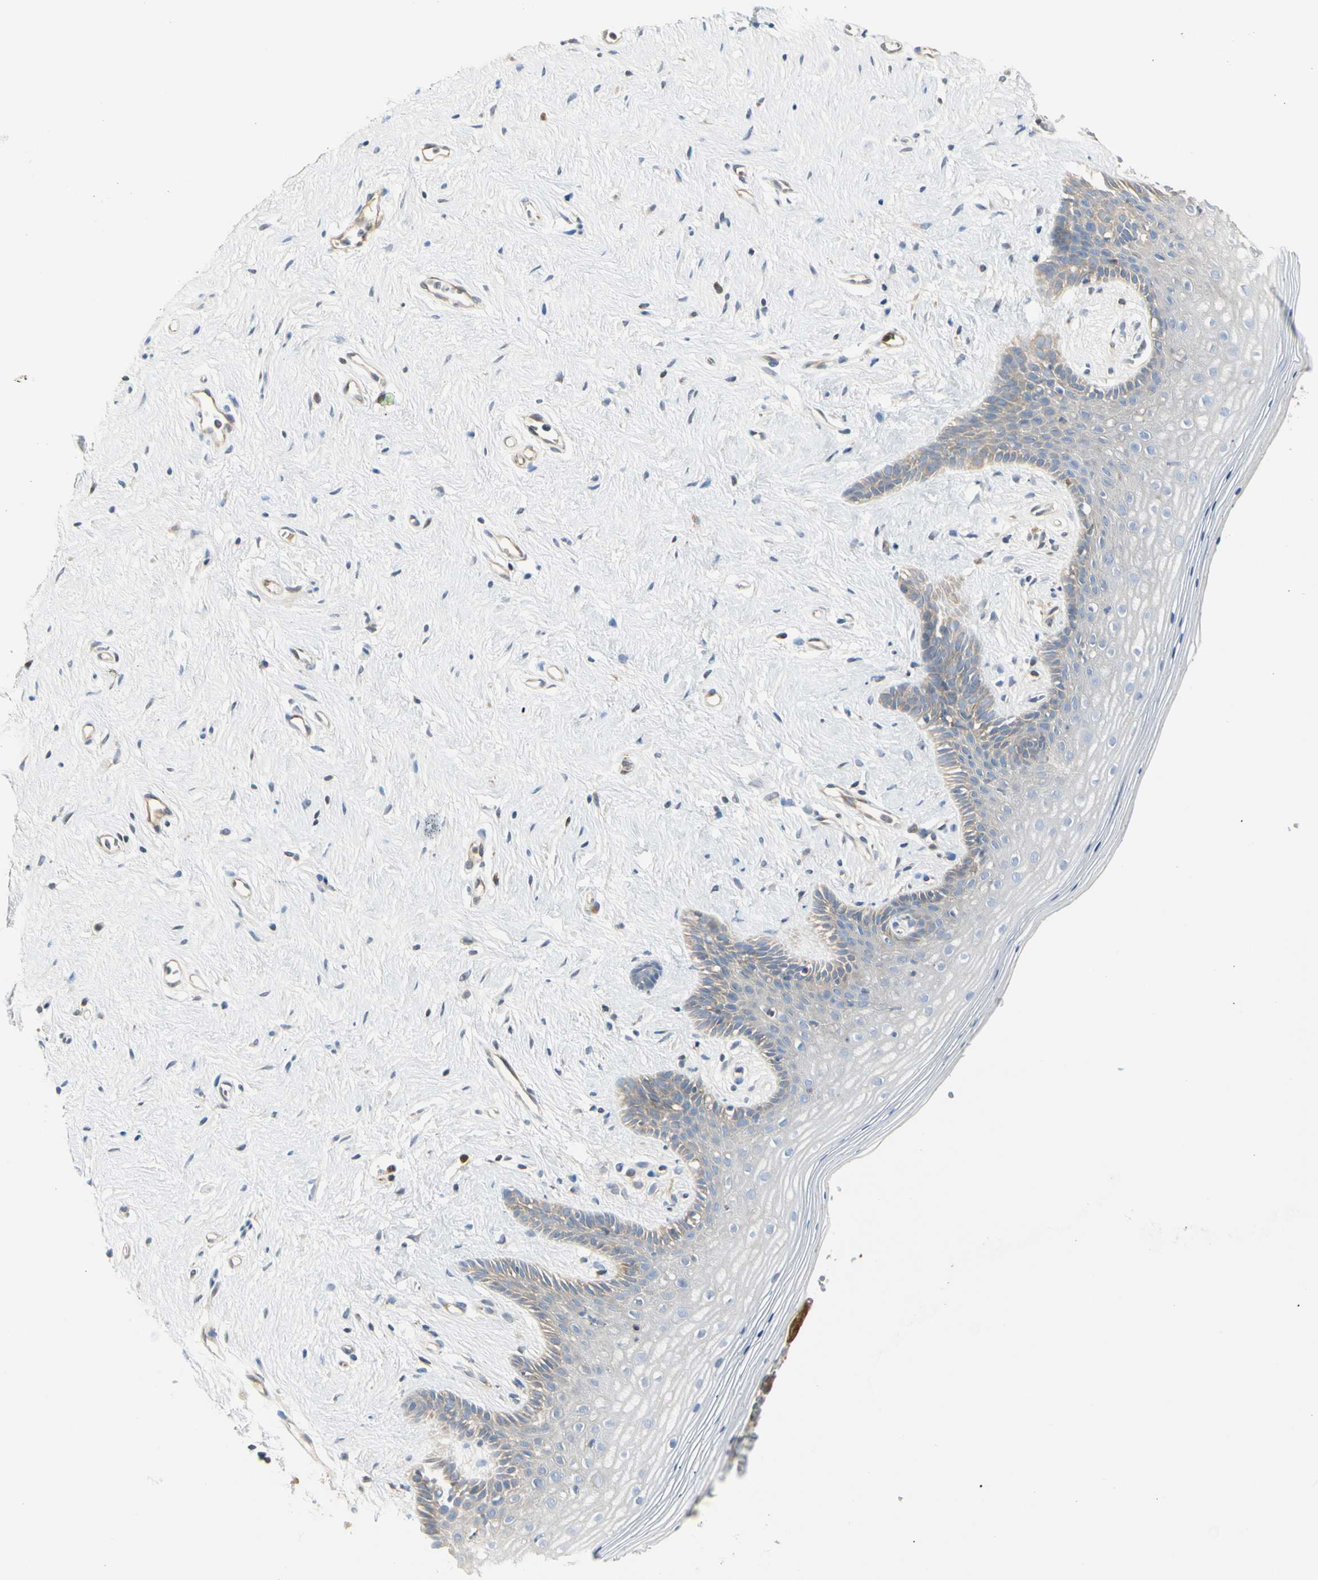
{"staining": {"intensity": "weak", "quantity": "25%-75%", "location": "cytoplasmic/membranous"}, "tissue": "vagina", "cell_type": "Squamous epithelial cells", "image_type": "normal", "snomed": [{"axis": "morphology", "description": "Normal tissue, NOS"}, {"axis": "topography", "description": "Vagina"}], "caption": "This image shows benign vagina stained with immunohistochemistry (IHC) to label a protein in brown. The cytoplasmic/membranous of squamous epithelial cells show weak positivity for the protein. Nuclei are counter-stained blue.", "gene": "NFKB2", "patient": {"sex": "female", "age": 44}}